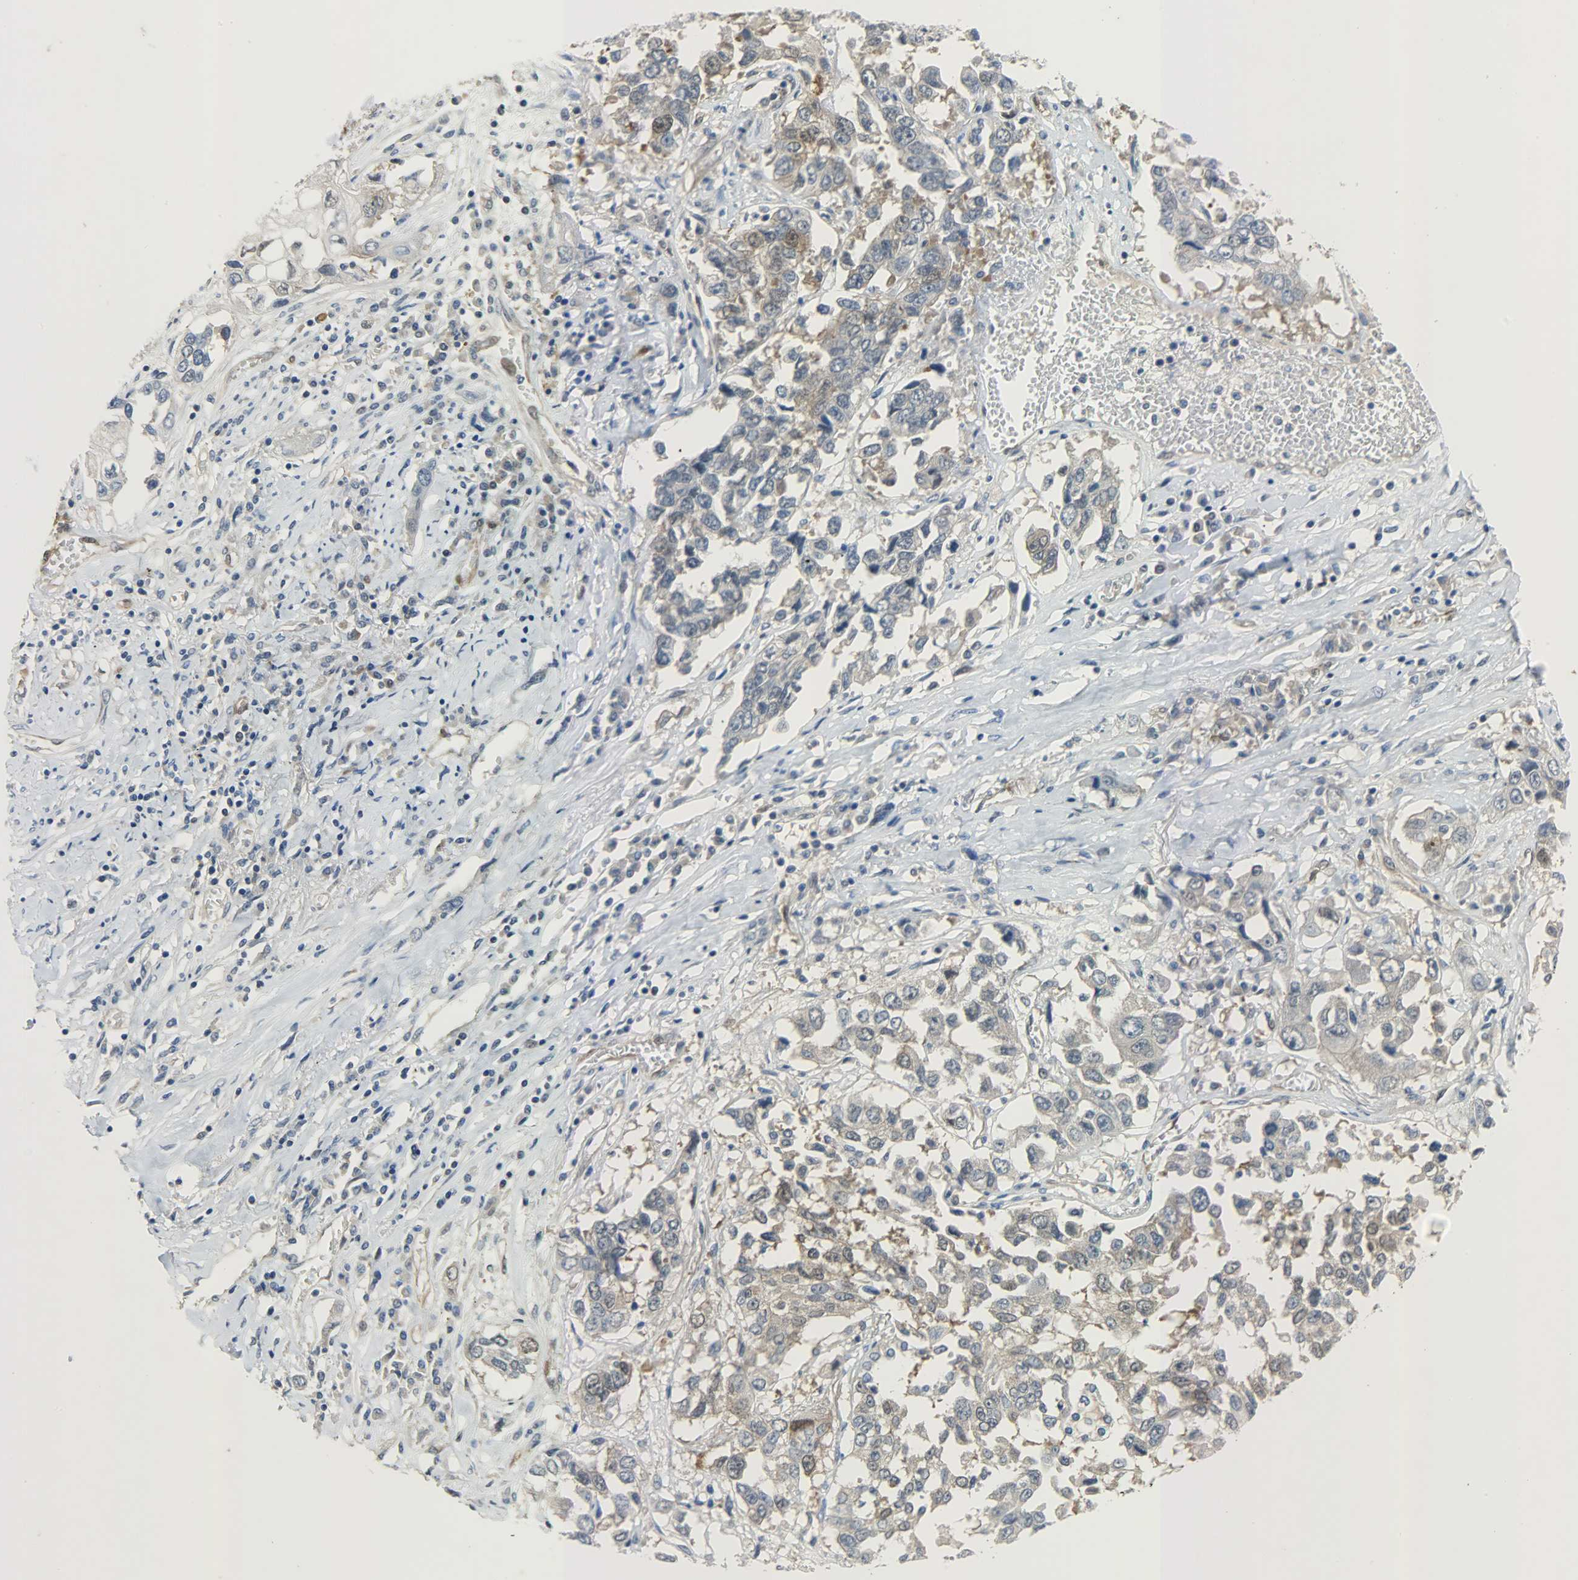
{"staining": {"intensity": "weak", "quantity": "<25%", "location": "cytoplasmic/membranous,nuclear"}, "tissue": "lung cancer", "cell_type": "Tumor cells", "image_type": "cancer", "snomed": [{"axis": "morphology", "description": "Squamous cell carcinoma, NOS"}, {"axis": "topography", "description": "Lung"}], "caption": "Photomicrograph shows no significant protein staining in tumor cells of squamous cell carcinoma (lung).", "gene": "EIF4EBP1", "patient": {"sex": "male", "age": 71}}